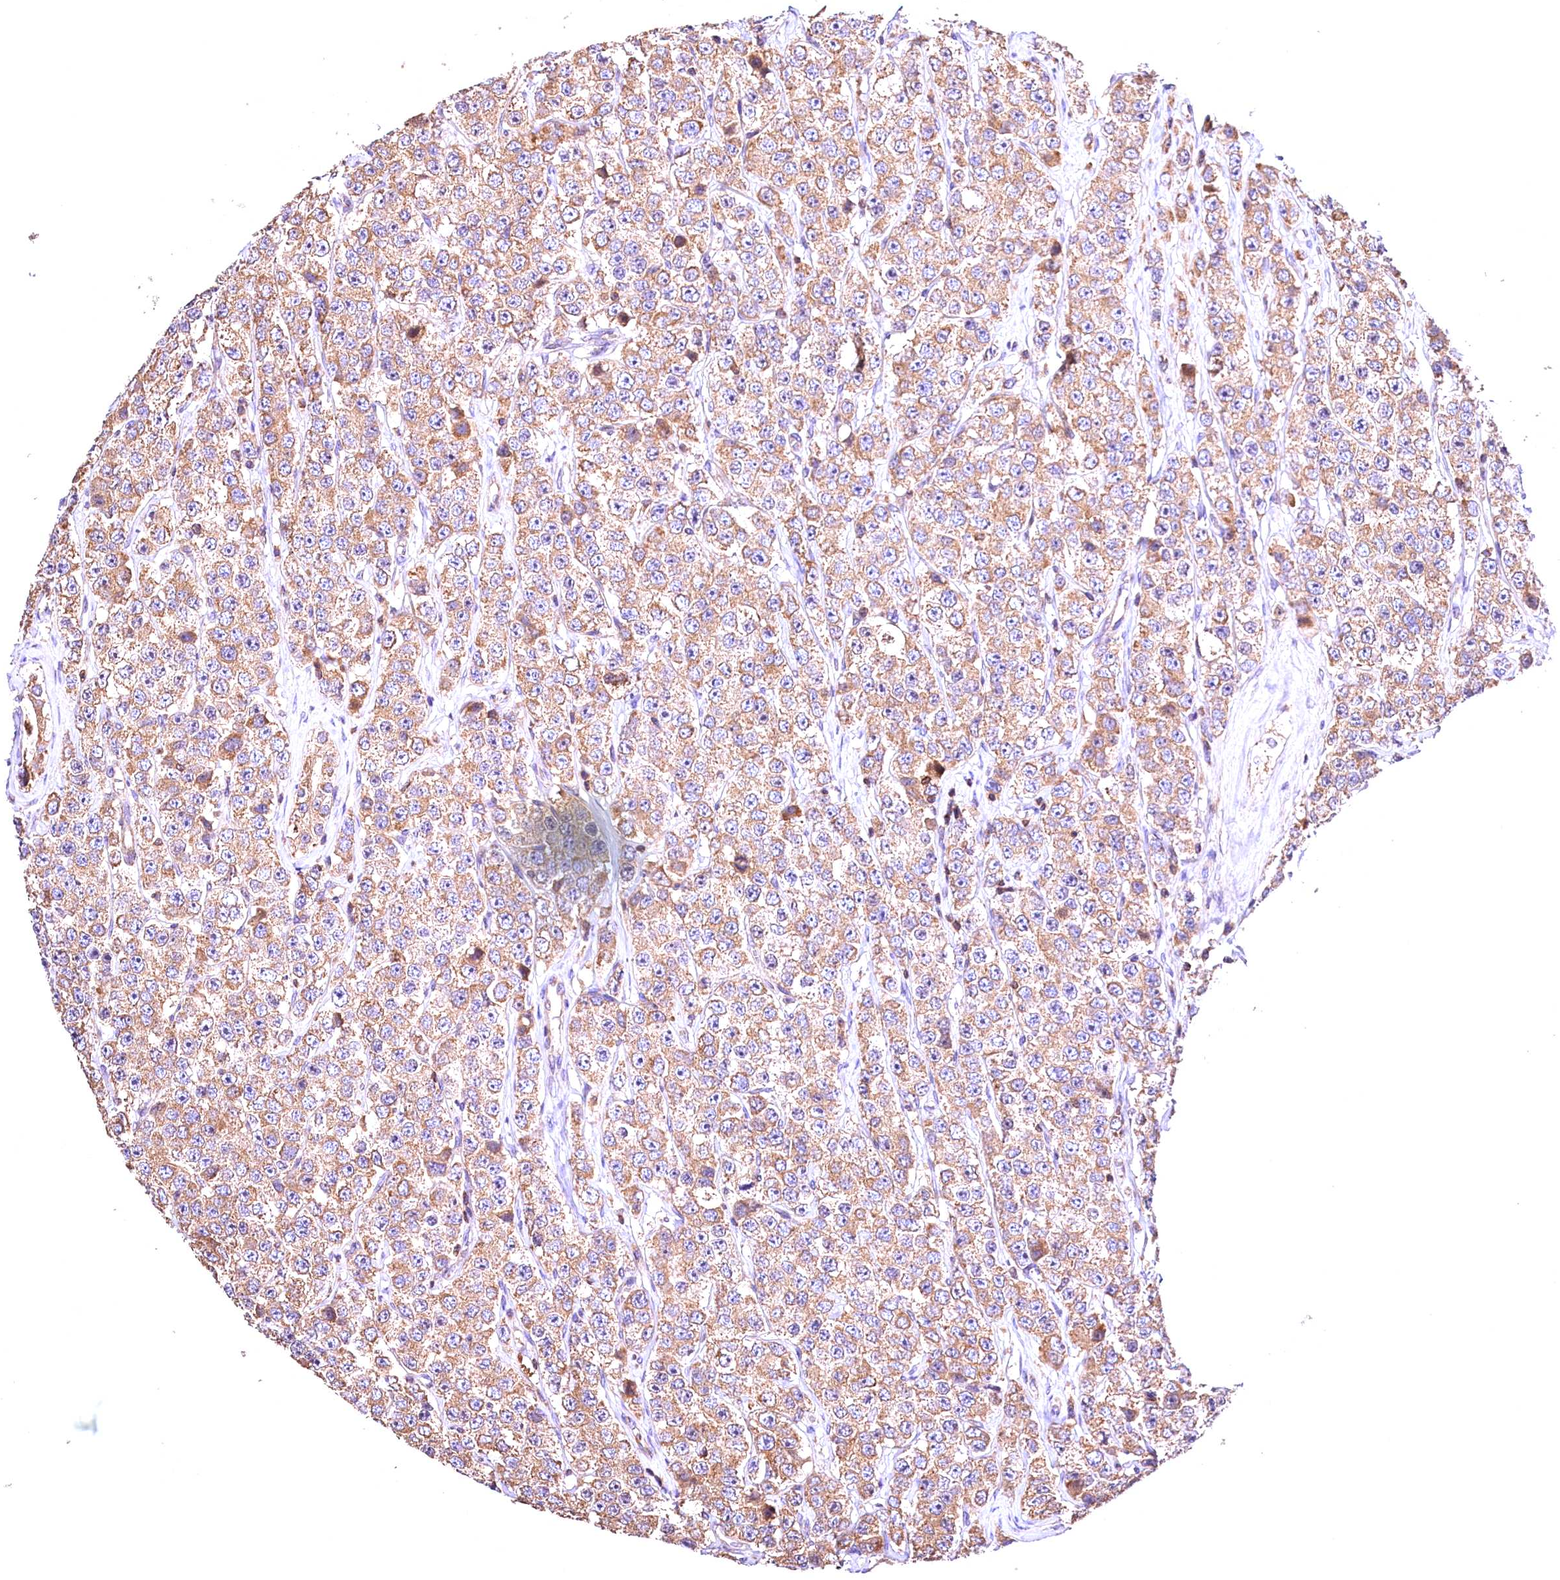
{"staining": {"intensity": "moderate", "quantity": ">75%", "location": "cytoplasmic/membranous"}, "tissue": "testis cancer", "cell_type": "Tumor cells", "image_type": "cancer", "snomed": [{"axis": "morphology", "description": "Seminoma, NOS"}, {"axis": "topography", "description": "Testis"}], "caption": "A micrograph of human testis cancer (seminoma) stained for a protein shows moderate cytoplasmic/membranous brown staining in tumor cells.", "gene": "KPTN", "patient": {"sex": "male", "age": 28}}